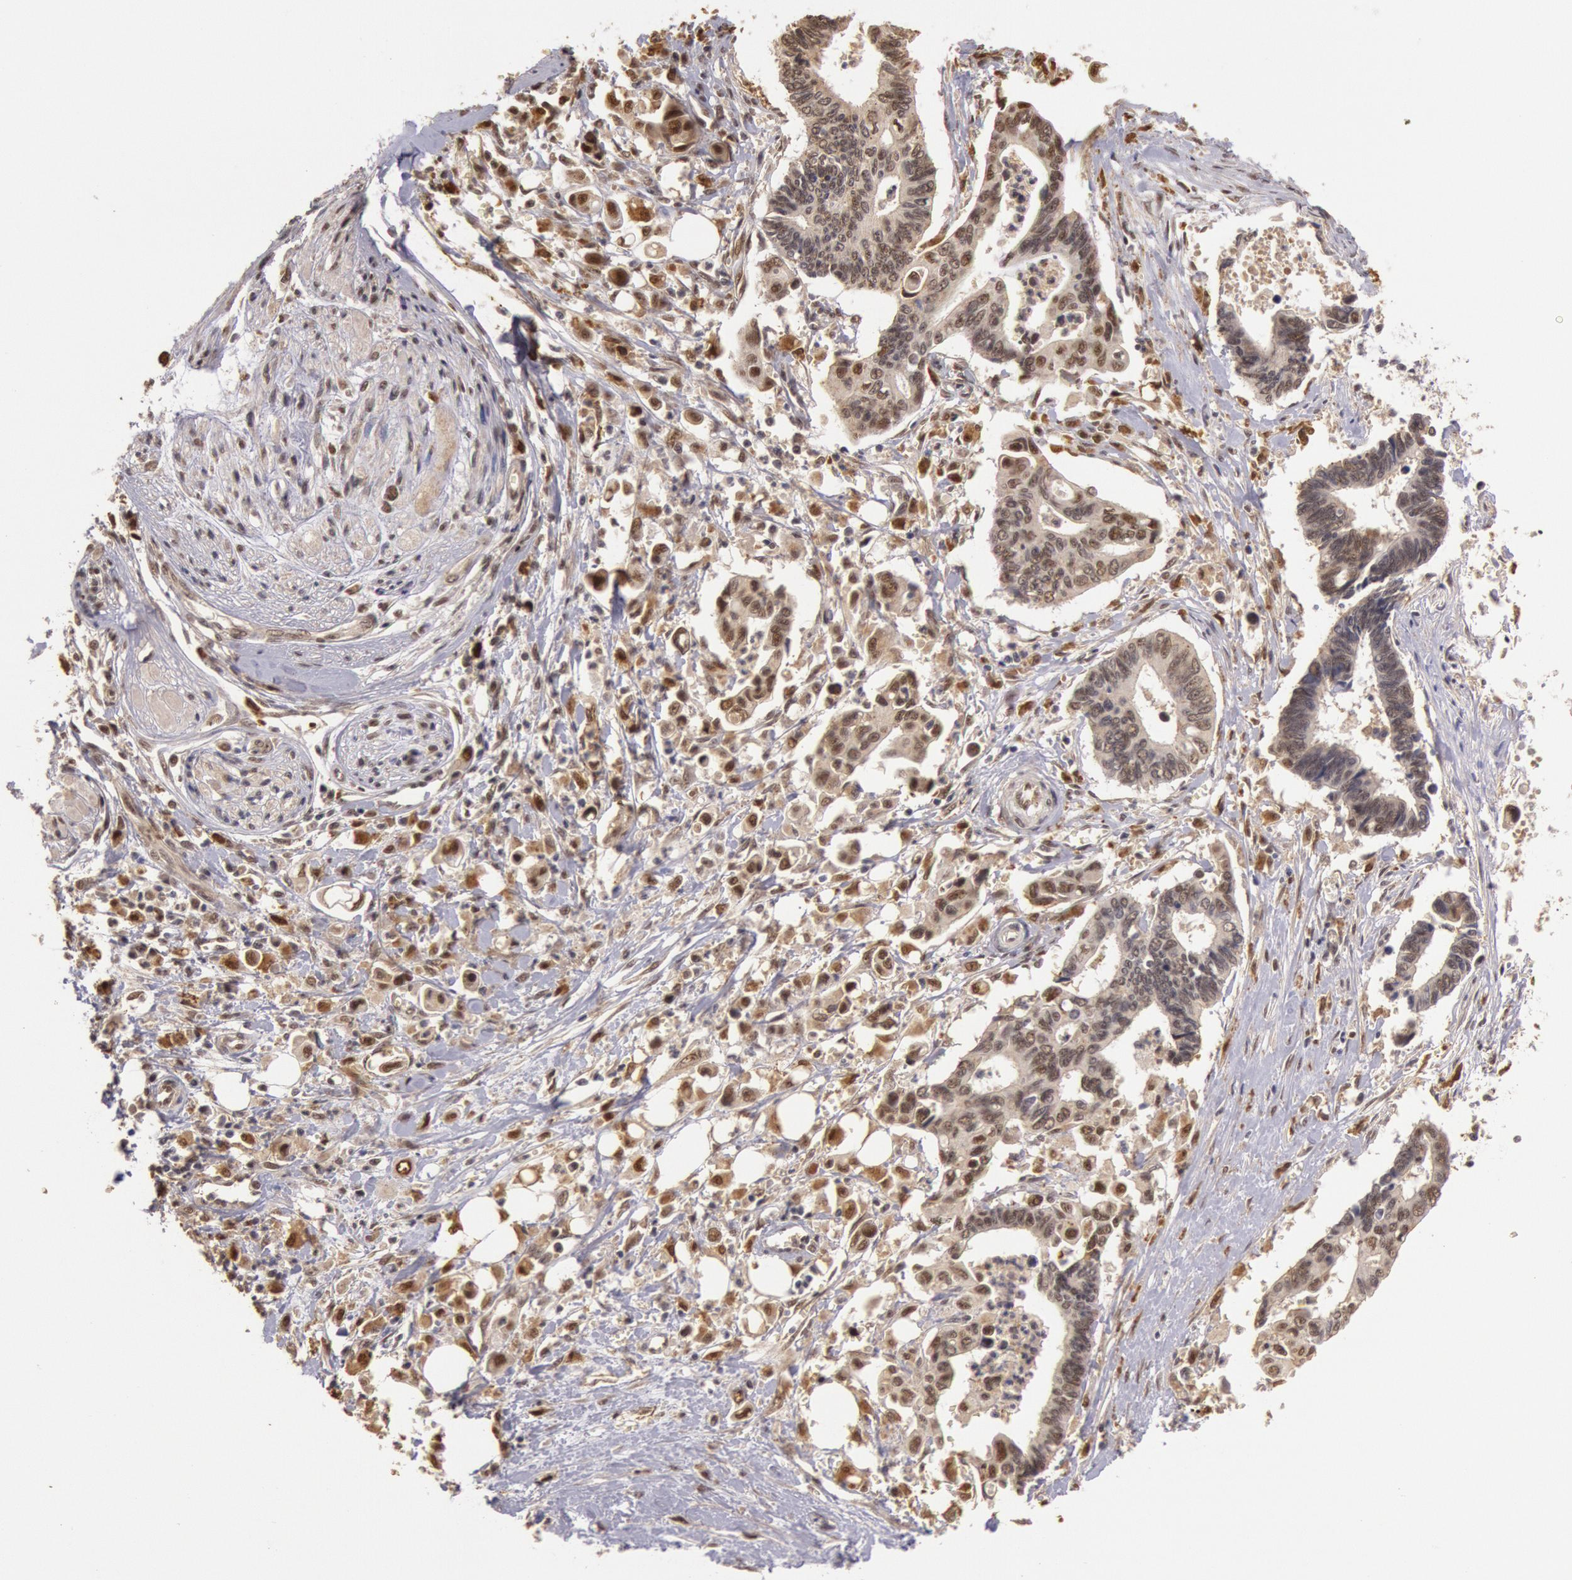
{"staining": {"intensity": "weak", "quantity": "25%-75%", "location": "nuclear"}, "tissue": "pancreatic cancer", "cell_type": "Tumor cells", "image_type": "cancer", "snomed": [{"axis": "morphology", "description": "Adenocarcinoma, NOS"}, {"axis": "topography", "description": "Pancreas"}], "caption": "Immunohistochemical staining of adenocarcinoma (pancreatic) reveals low levels of weak nuclear staining in approximately 25%-75% of tumor cells.", "gene": "LIG4", "patient": {"sex": "female", "age": 70}}